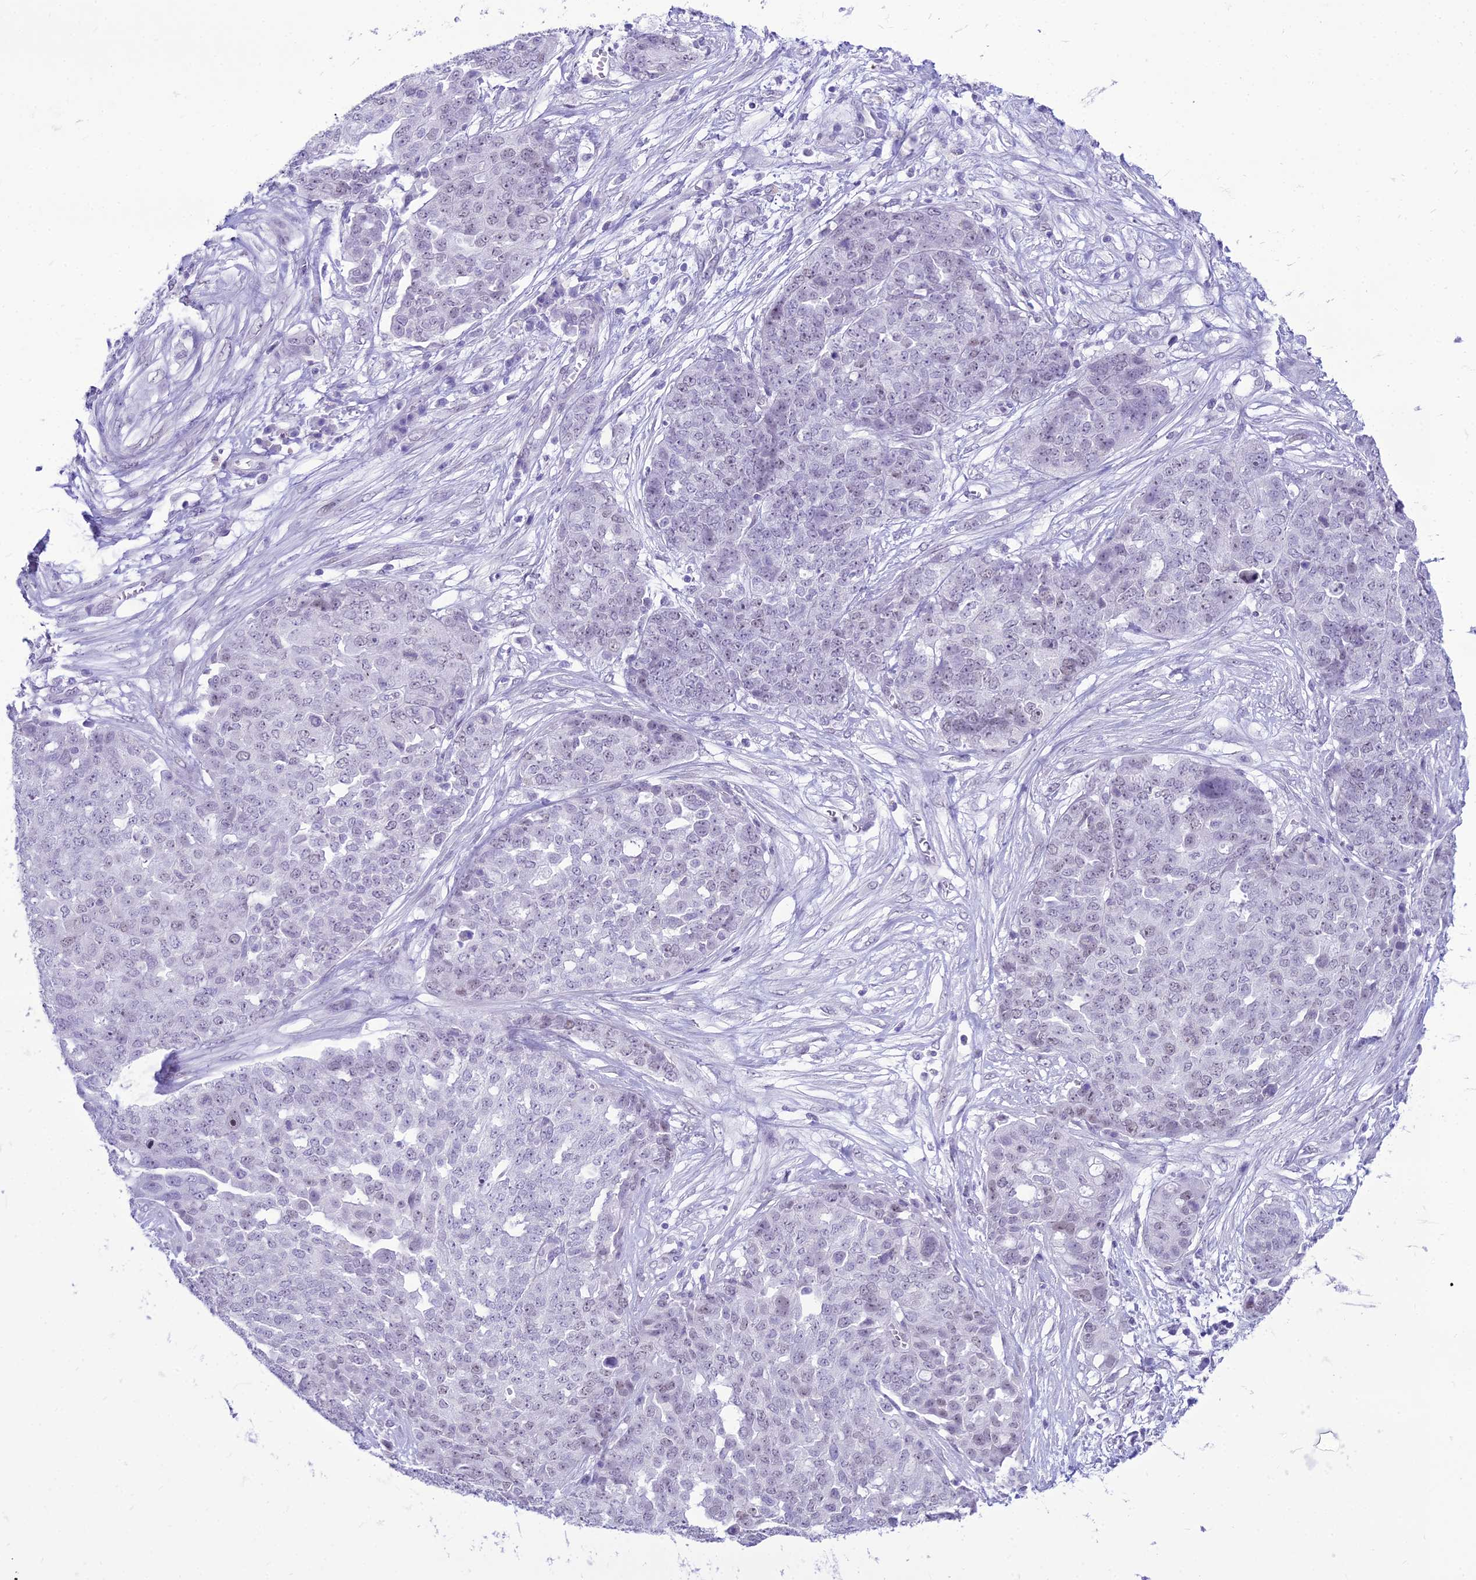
{"staining": {"intensity": "negative", "quantity": "none", "location": "none"}, "tissue": "ovarian cancer", "cell_type": "Tumor cells", "image_type": "cancer", "snomed": [{"axis": "morphology", "description": "Cystadenocarcinoma, serous, NOS"}, {"axis": "topography", "description": "Soft tissue"}, {"axis": "topography", "description": "Ovary"}], "caption": "Histopathology image shows no protein expression in tumor cells of ovarian serous cystadenocarcinoma tissue.", "gene": "DHX40", "patient": {"sex": "female", "age": 57}}